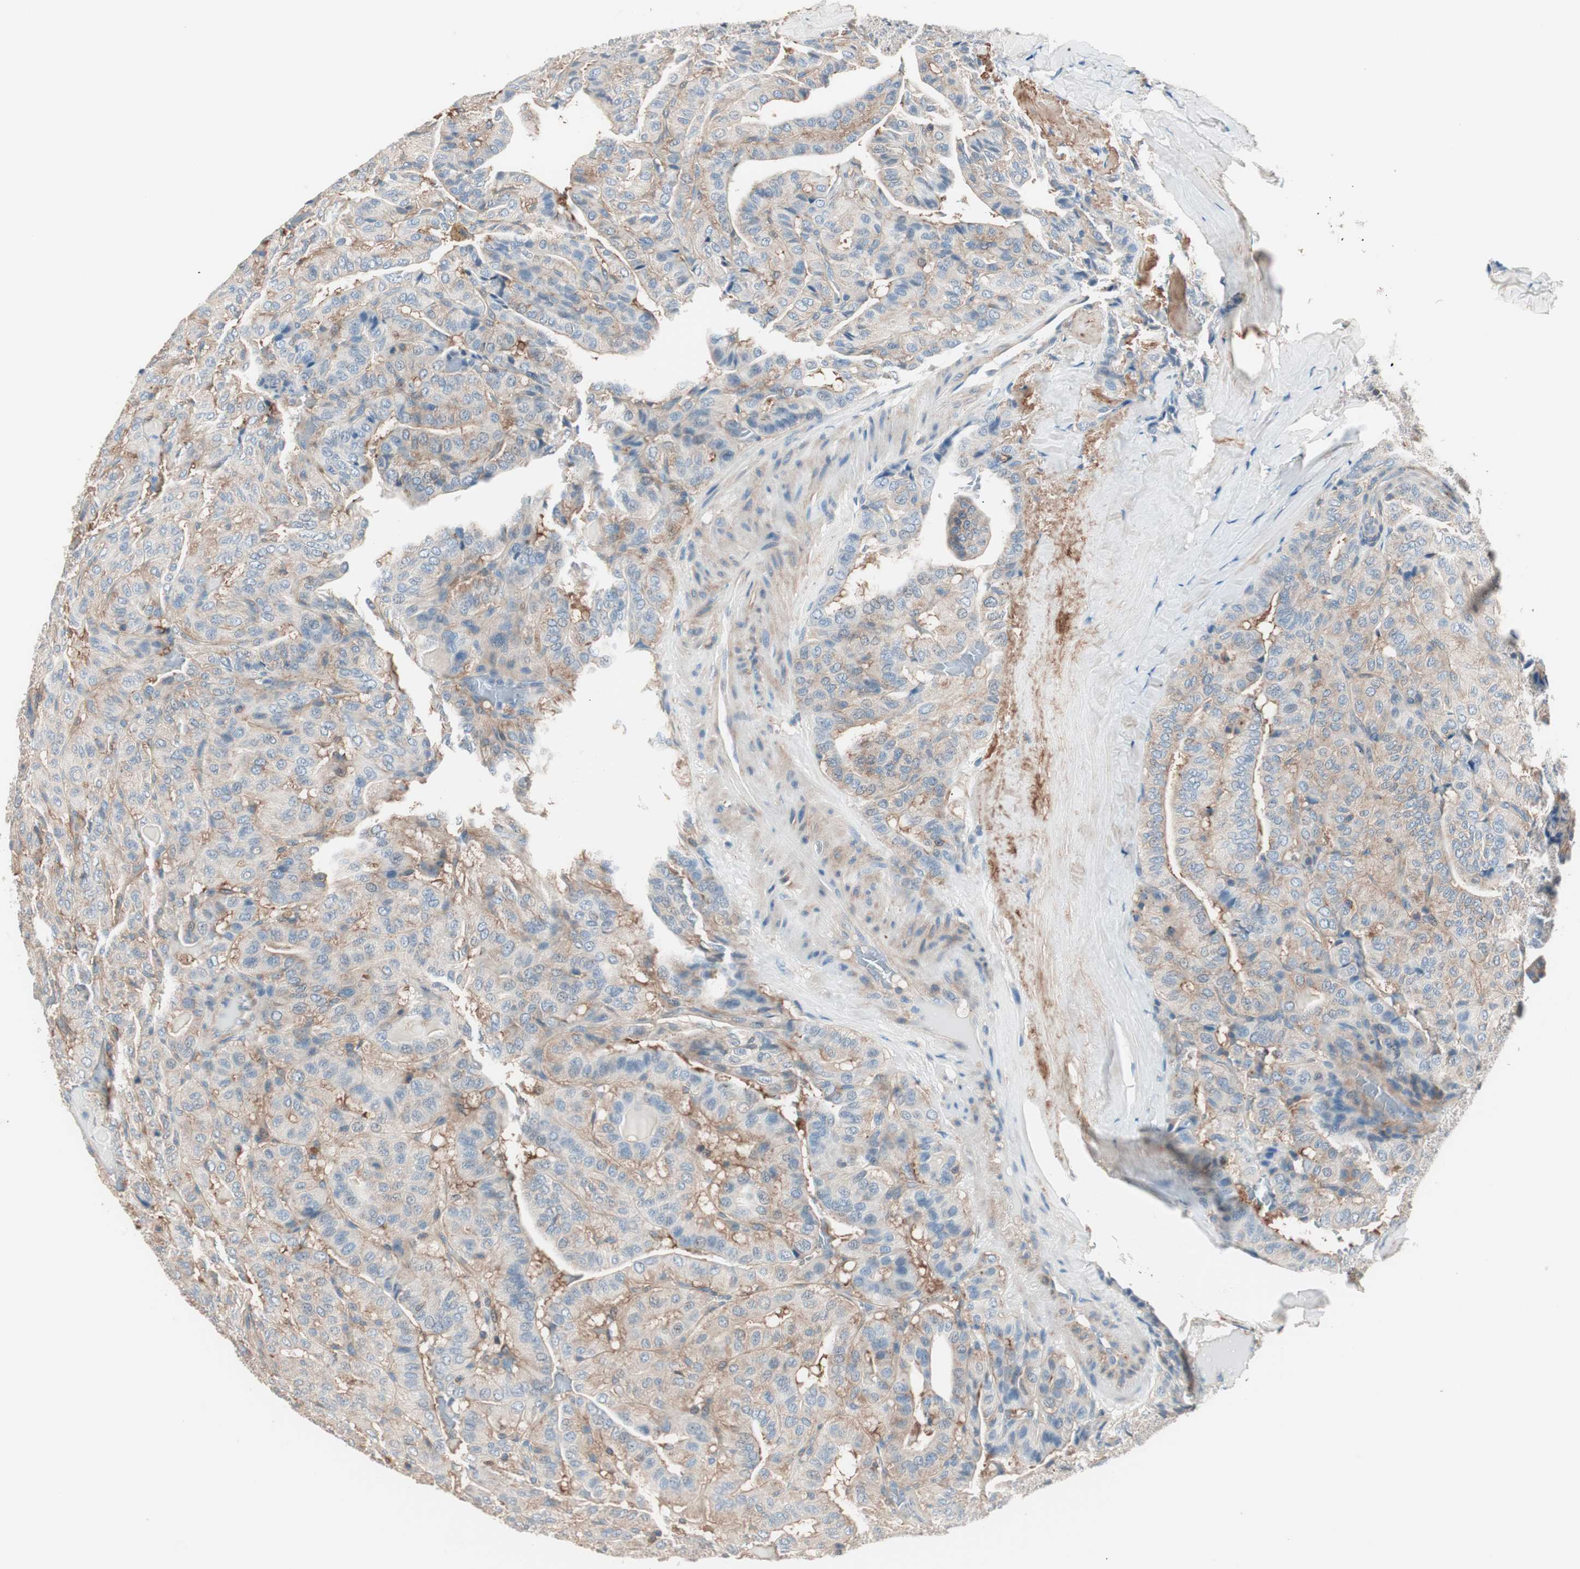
{"staining": {"intensity": "weak", "quantity": "25%-75%", "location": "cytoplasmic/membranous"}, "tissue": "thyroid cancer", "cell_type": "Tumor cells", "image_type": "cancer", "snomed": [{"axis": "morphology", "description": "Papillary adenocarcinoma, NOS"}, {"axis": "topography", "description": "Thyroid gland"}], "caption": "The image shows a brown stain indicating the presence of a protein in the cytoplasmic/membranous of tumor cells in thyroid cancer. The staining was performed using DAB (3,3'-diaminobenzidine) to visualize the protein expression in brown, while the nuclei were stained in blue with hematoxylin (Magnification: 20x).", "gene": "RAD54B", "patient": {"sex": "male", "age": 77}}